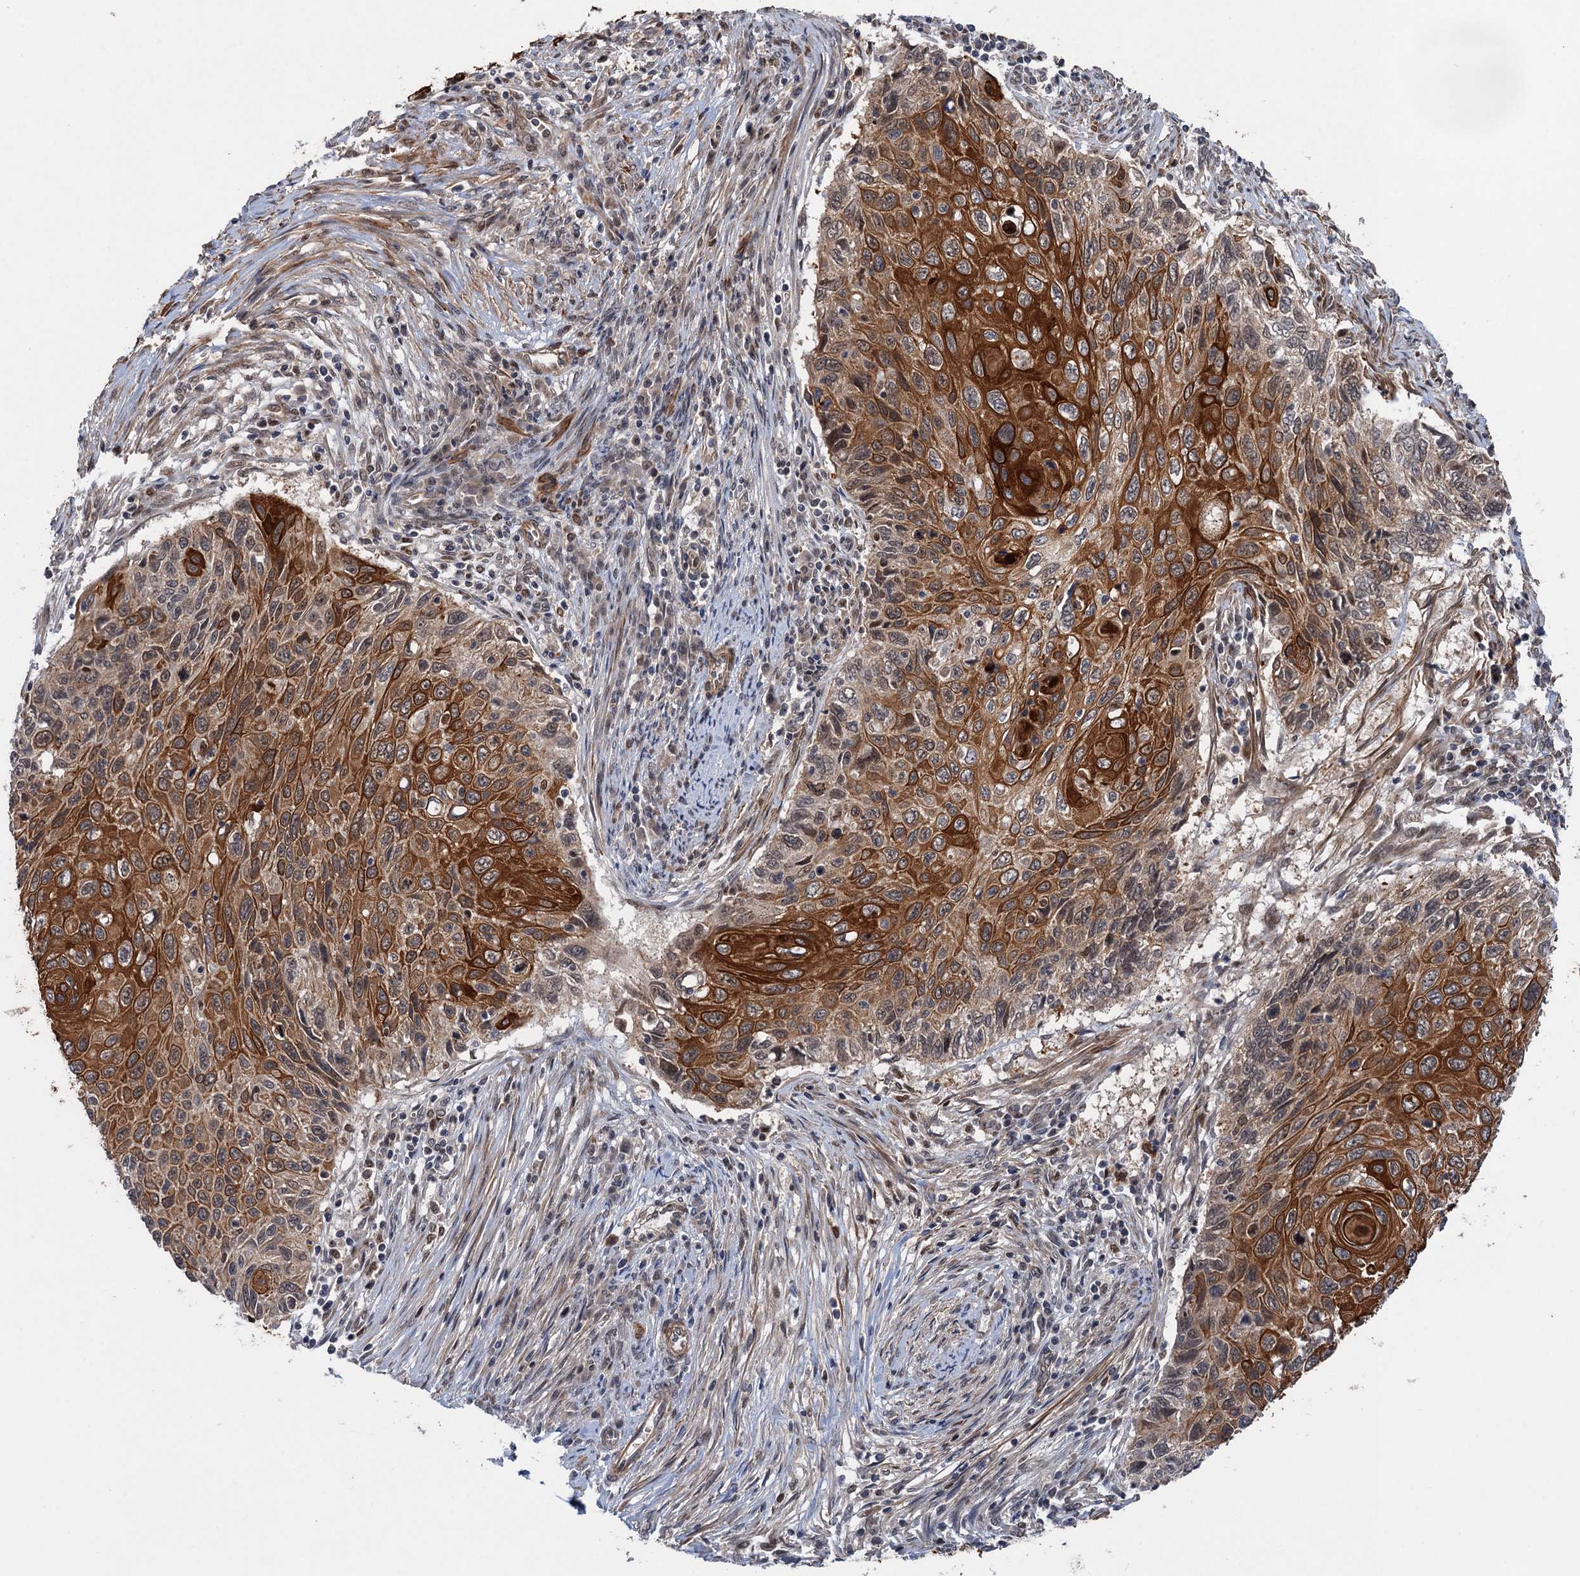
{"staining": {"intensity": "strong", "quantity": ">75%", "location": "cytoplasmic/membranous"}, "tissue": "cervical cancer", "cell_type": "Tumor cells", "image_type": "cancer", "snomed": [{"axis": "morphology", "description": "Squamous cell carcinoma, NOS"}, {"axis": "topography", "description": "Cervix"}], "caption": "Strong cytoplasmic/membranous staining for a protein is appreciated in approximately >75% of tumor cells of cervical cancer (squamous cell carcinoma) using immunohistochemistry (IHC).", "gene": "TTC31", "patient": {"sex": "female", "age": 70}}